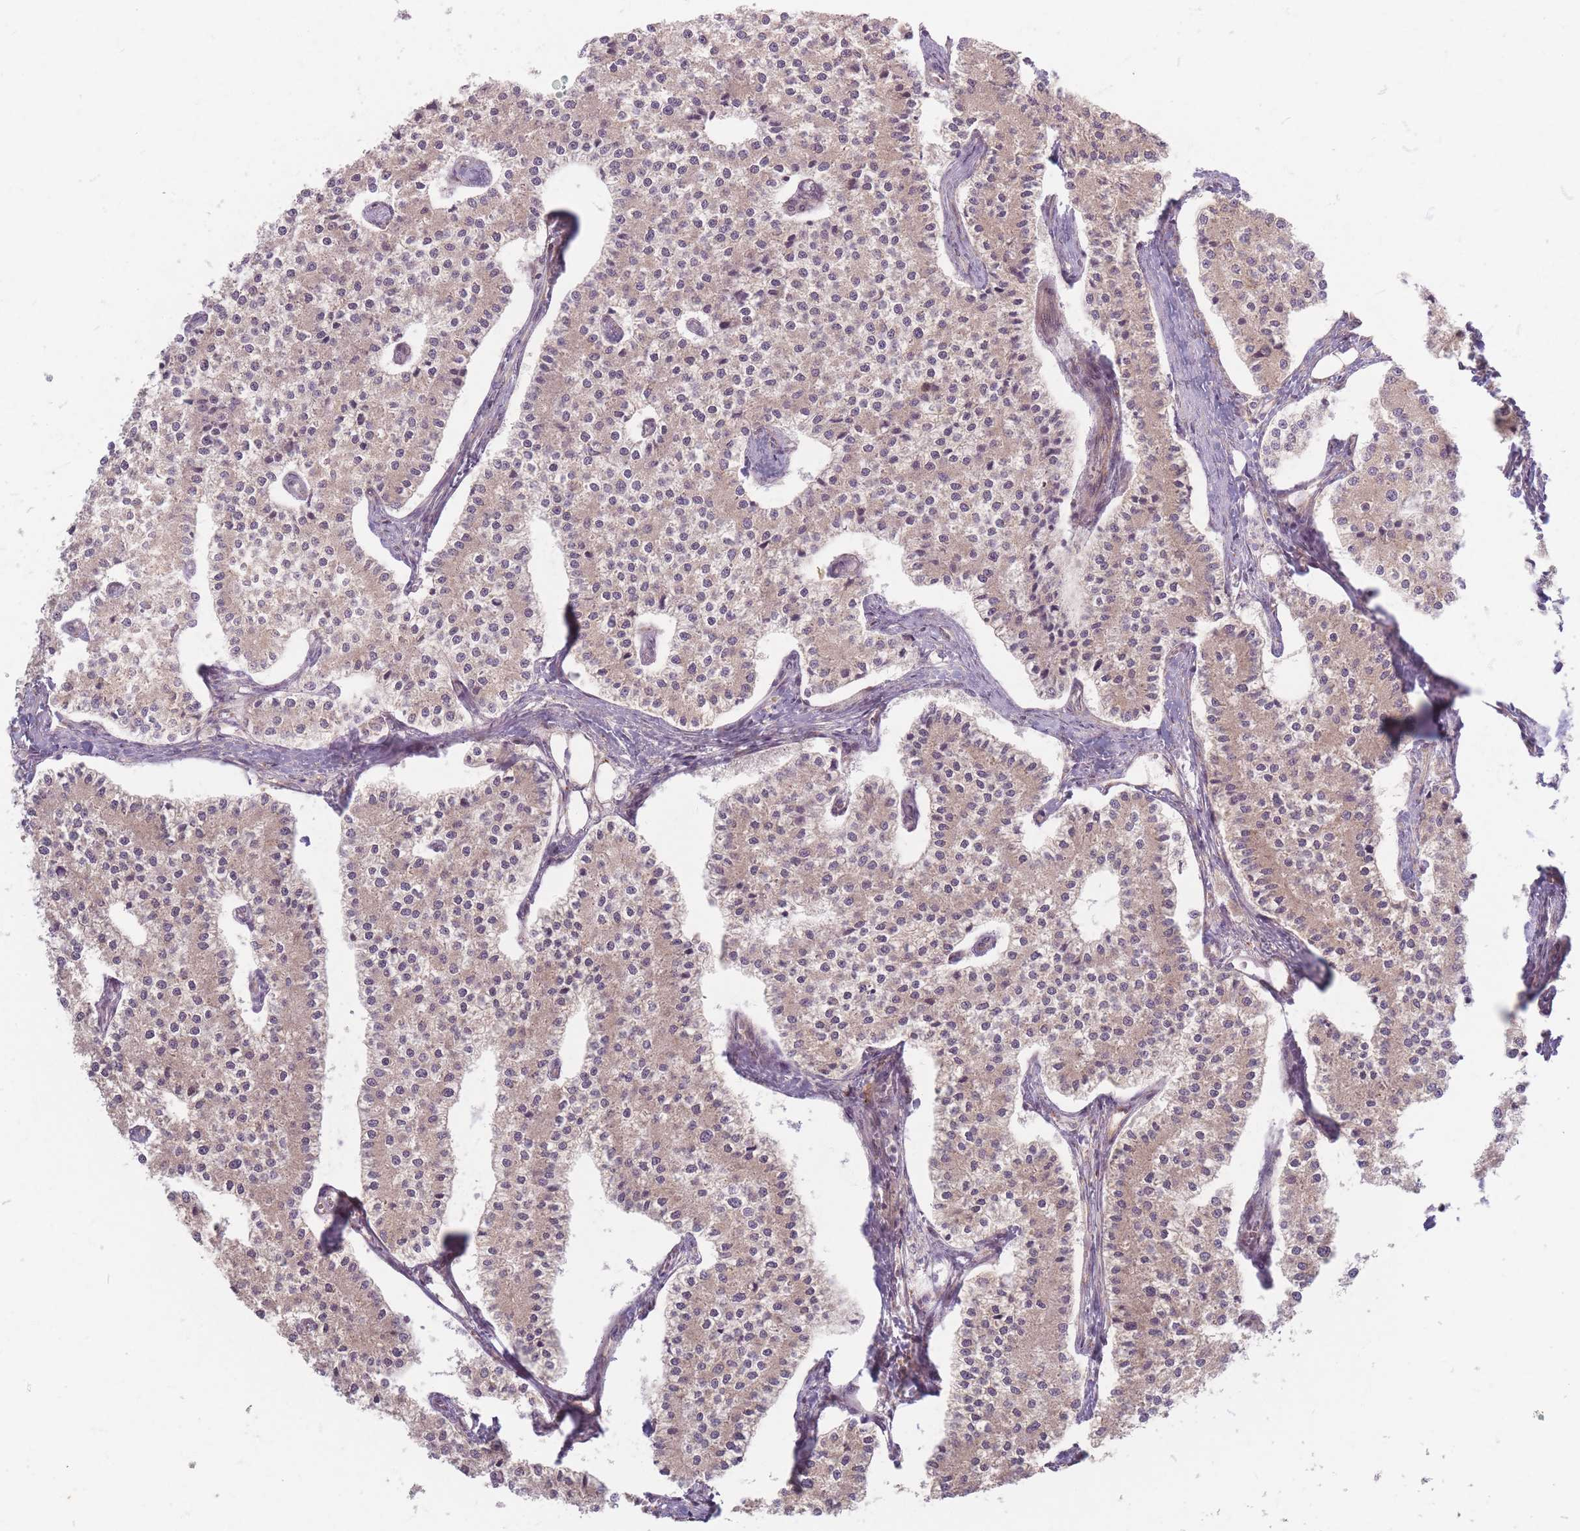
{"staining": {"intensity": "weak", "quantity": "25%-75%", "location": "cytoplasmic/membranous"}, "tissue": "carcinoid", "cell_type": "Tumor cells", "image_type": "cancer", "snomed": [{"axis": "morphology", "description": "Carcinoid, malignant, NOS"}, {"axis": "topography", "description": "Colon"}], "caption": "Immunohistochemical staining of human carcinoid (malignant) displays low levels of weak cytoplasmic/membranous protein expression in approximately 25%-75% of tumor cells.", "gene": "SMIM14", "patient": {"sex": "female", "age": 52}}